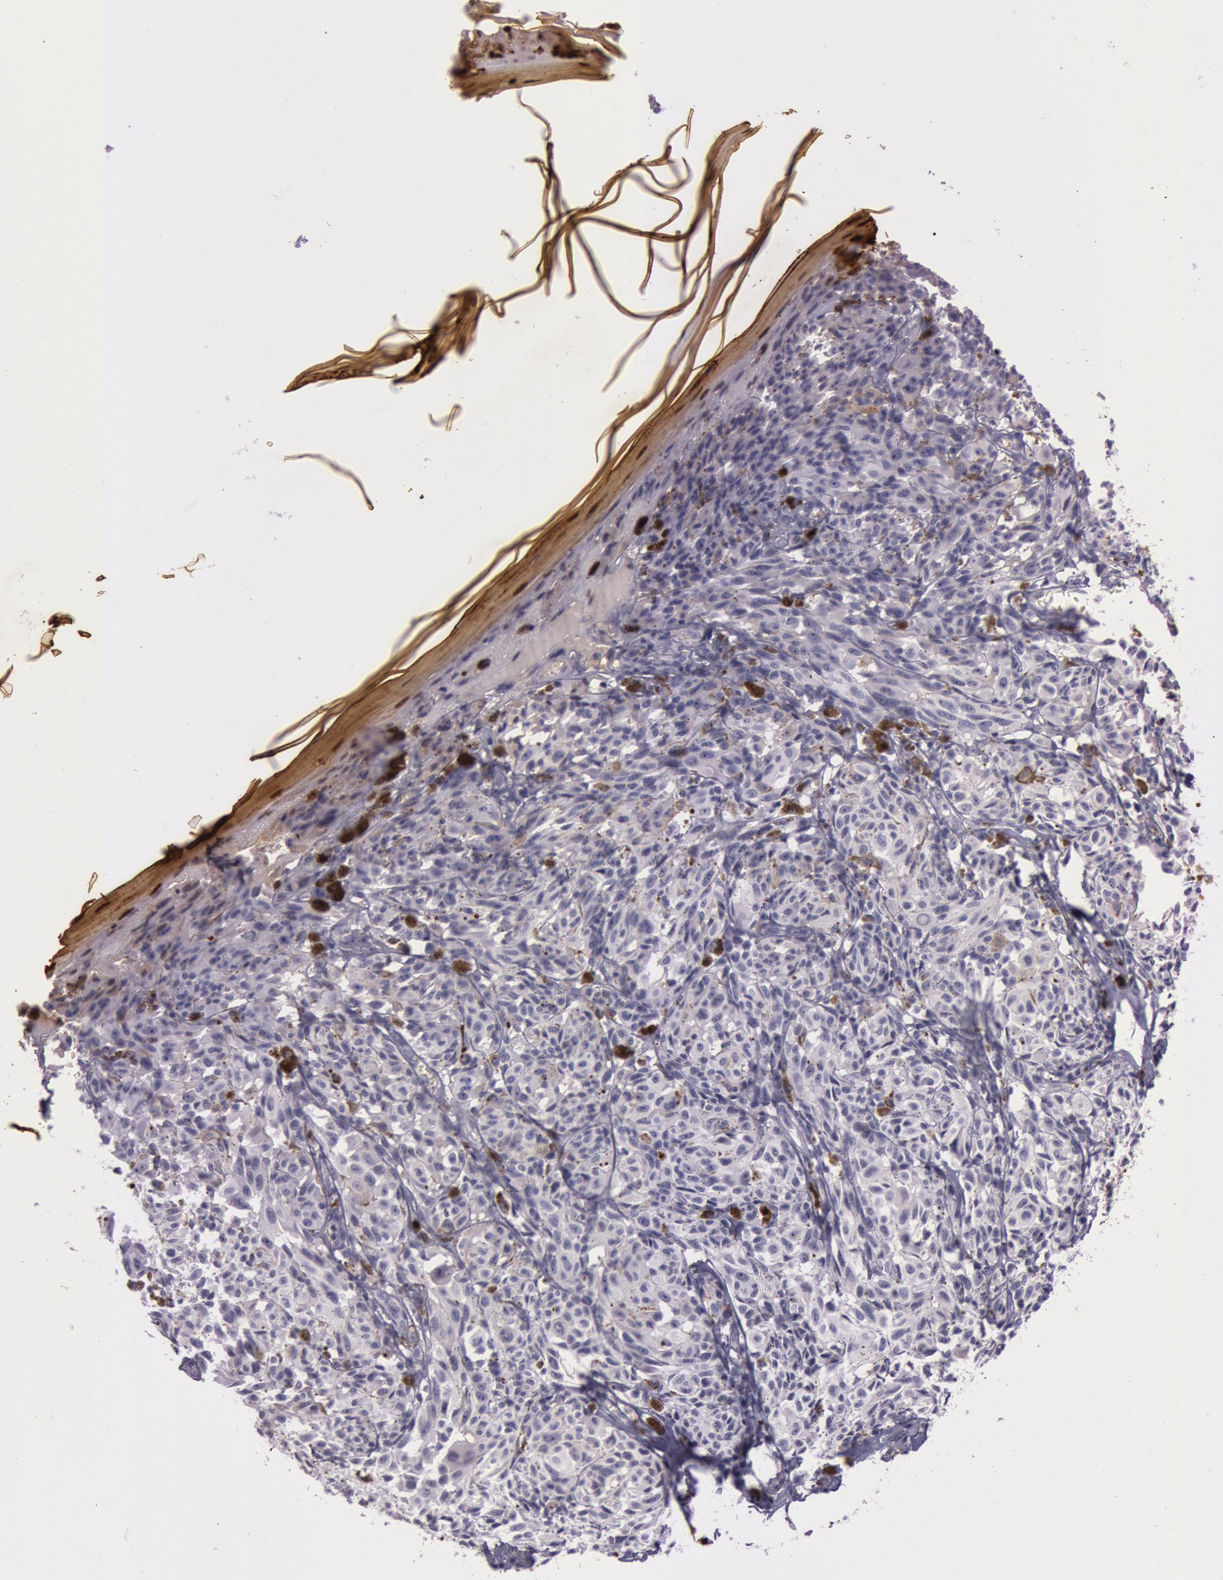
{"staining": {"intensity": "negative", "quantity": "none", "location": "none"}, "tissue": "melanoma", "cell_type": "Tumor cells", "image_type": "cancer", "snomed": [{"axis": "morphology", "description": "Malignant melanoma, NOS"}, {"axis": "topography", "description": "Skin"}], "caption": "Melanoma was stained to show a protein in brown. There is no significant expression in tumor cells.", "gene": "S100A7", "patient": {"sex": "female", "age": 72}}